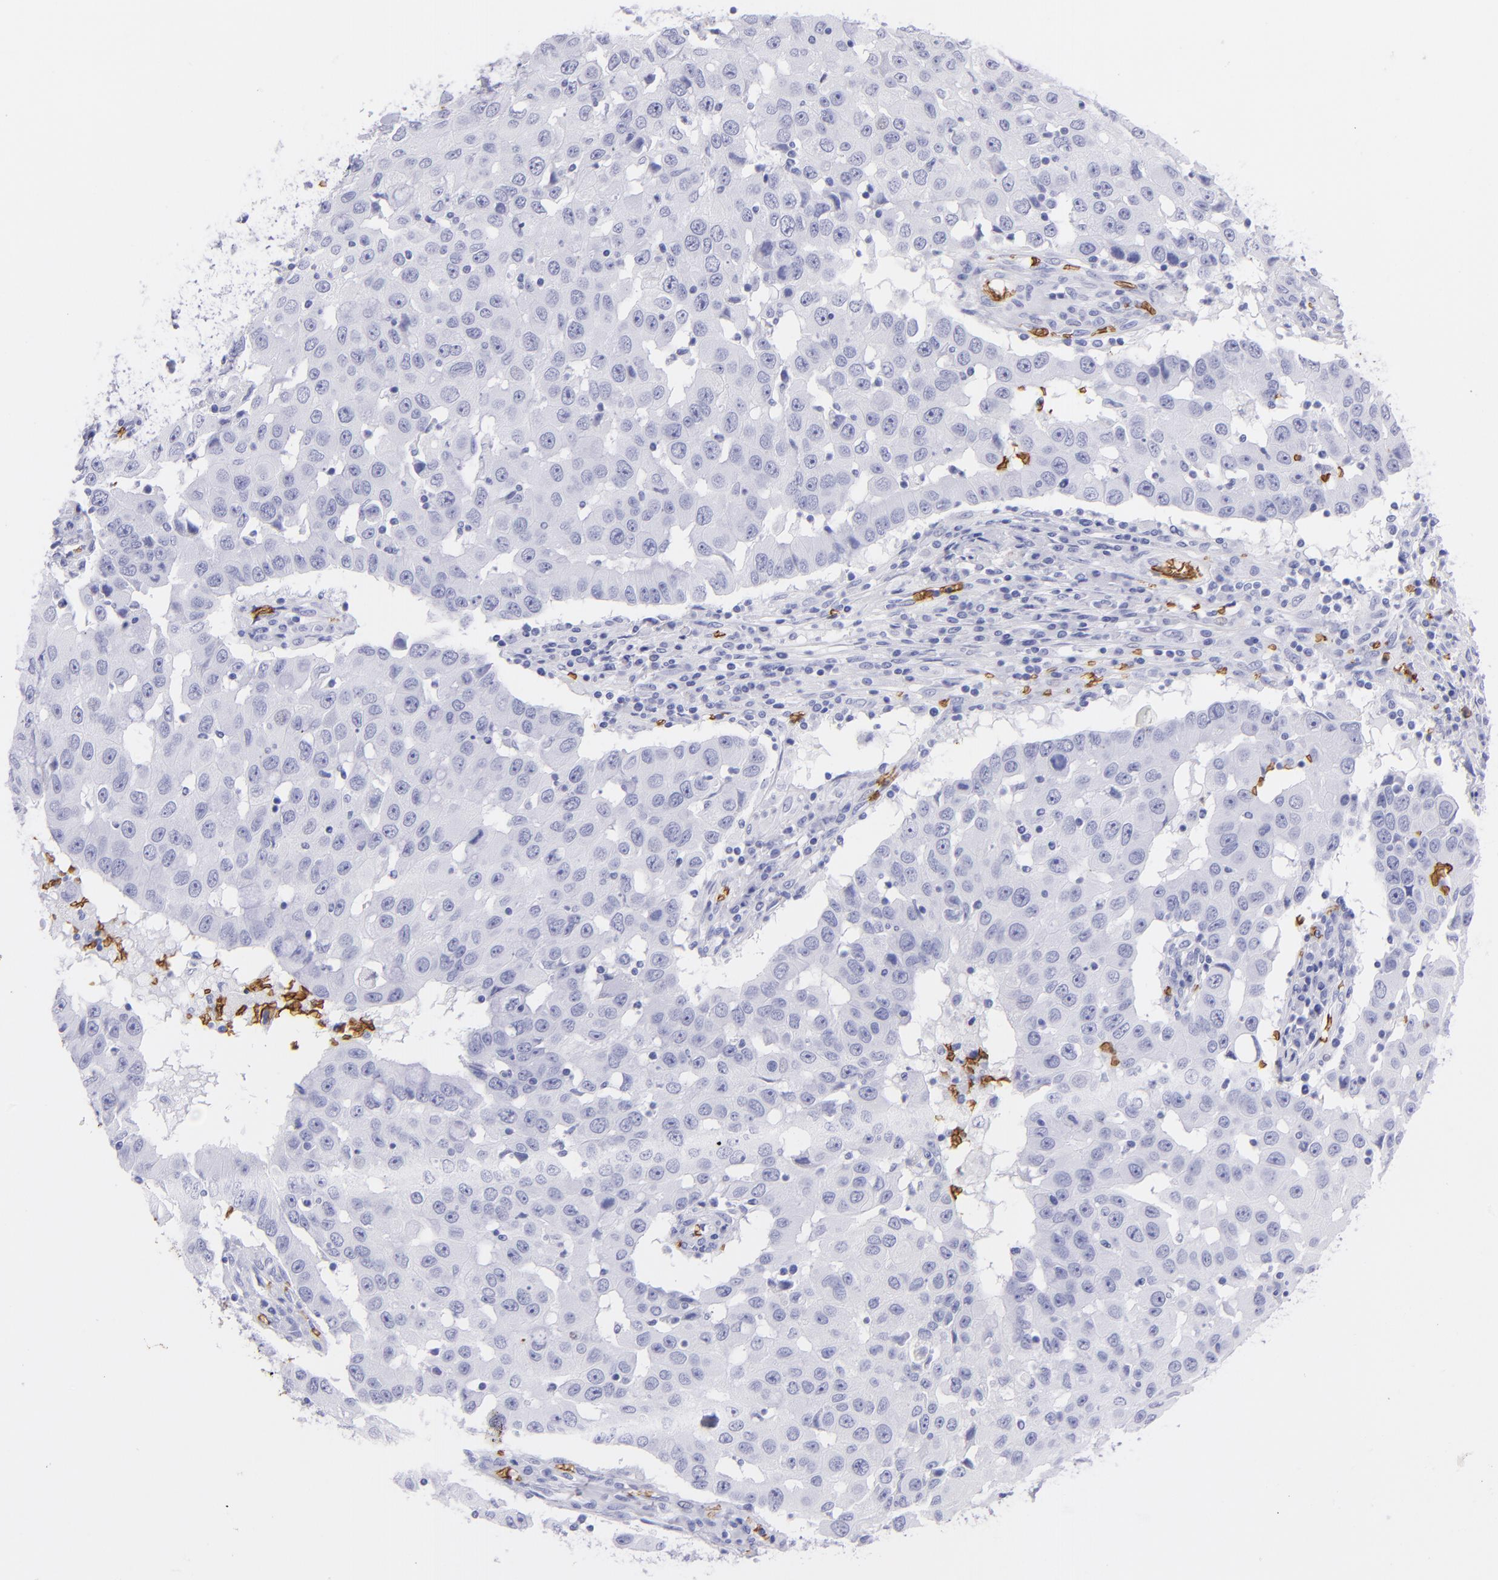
{"staining": {"intensity": "negative", "quantity": "none", "location": "none"}, "tissue": "breast cancer", "cell_type": "Tumor cells", "image_type": "cancer", "snomed": [{"axis": "morphology", "description": "Duct carcinoma"}, {"axis": "topography", "description": "Breast"}], "caption": "Image shows no protein expression in tumor cells of breast cancer tissue.", "gene": "GYPA", "patient": {"sex": "female", "age": 27}}